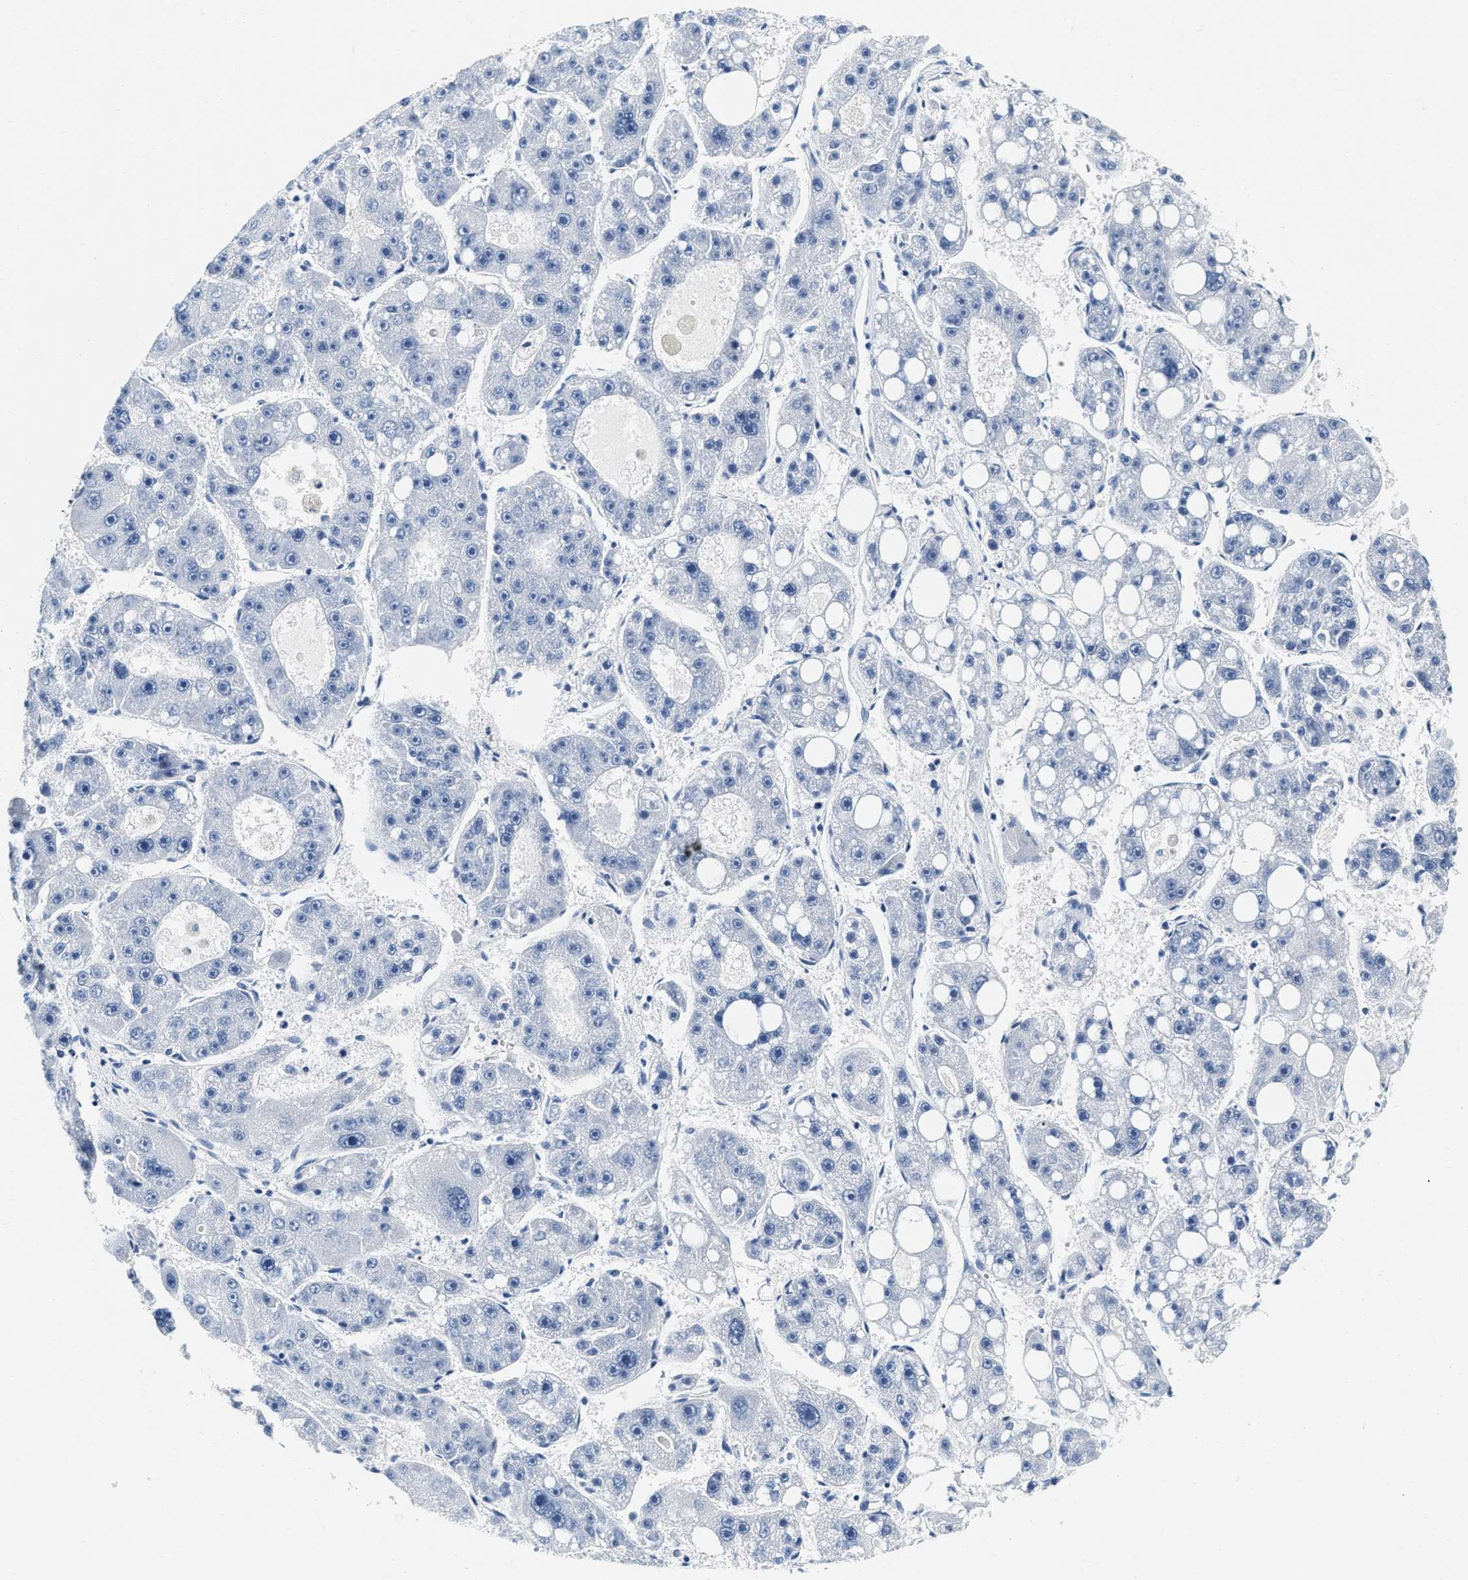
{"staining": {"intensity": "negative", "quantity": "none", "location": "none"}, "tissue": "liver cancer", "cell_type": "Tumor cells", "image_type": "cancer", "snomed": [{"axis": "morphology", "description": "Carcinoma, Hepatocellular, NOS"}, {"axis": "topography", "description": "Liver"}], "caption": "This histopathology image is of liver cancer (hepatocellular carcinoma) stained with immunohistochemistry to label a protein in brown with the nuclei are counter-stained blue. There is no expression in tumor cells. (DAB (3,3'-diaminobenzidine) immunohistochemistry (IHC) with hematoxylin counter stain).", "gene": "EIF2AK2", "patient": {"sex": "female", "age": 61}}